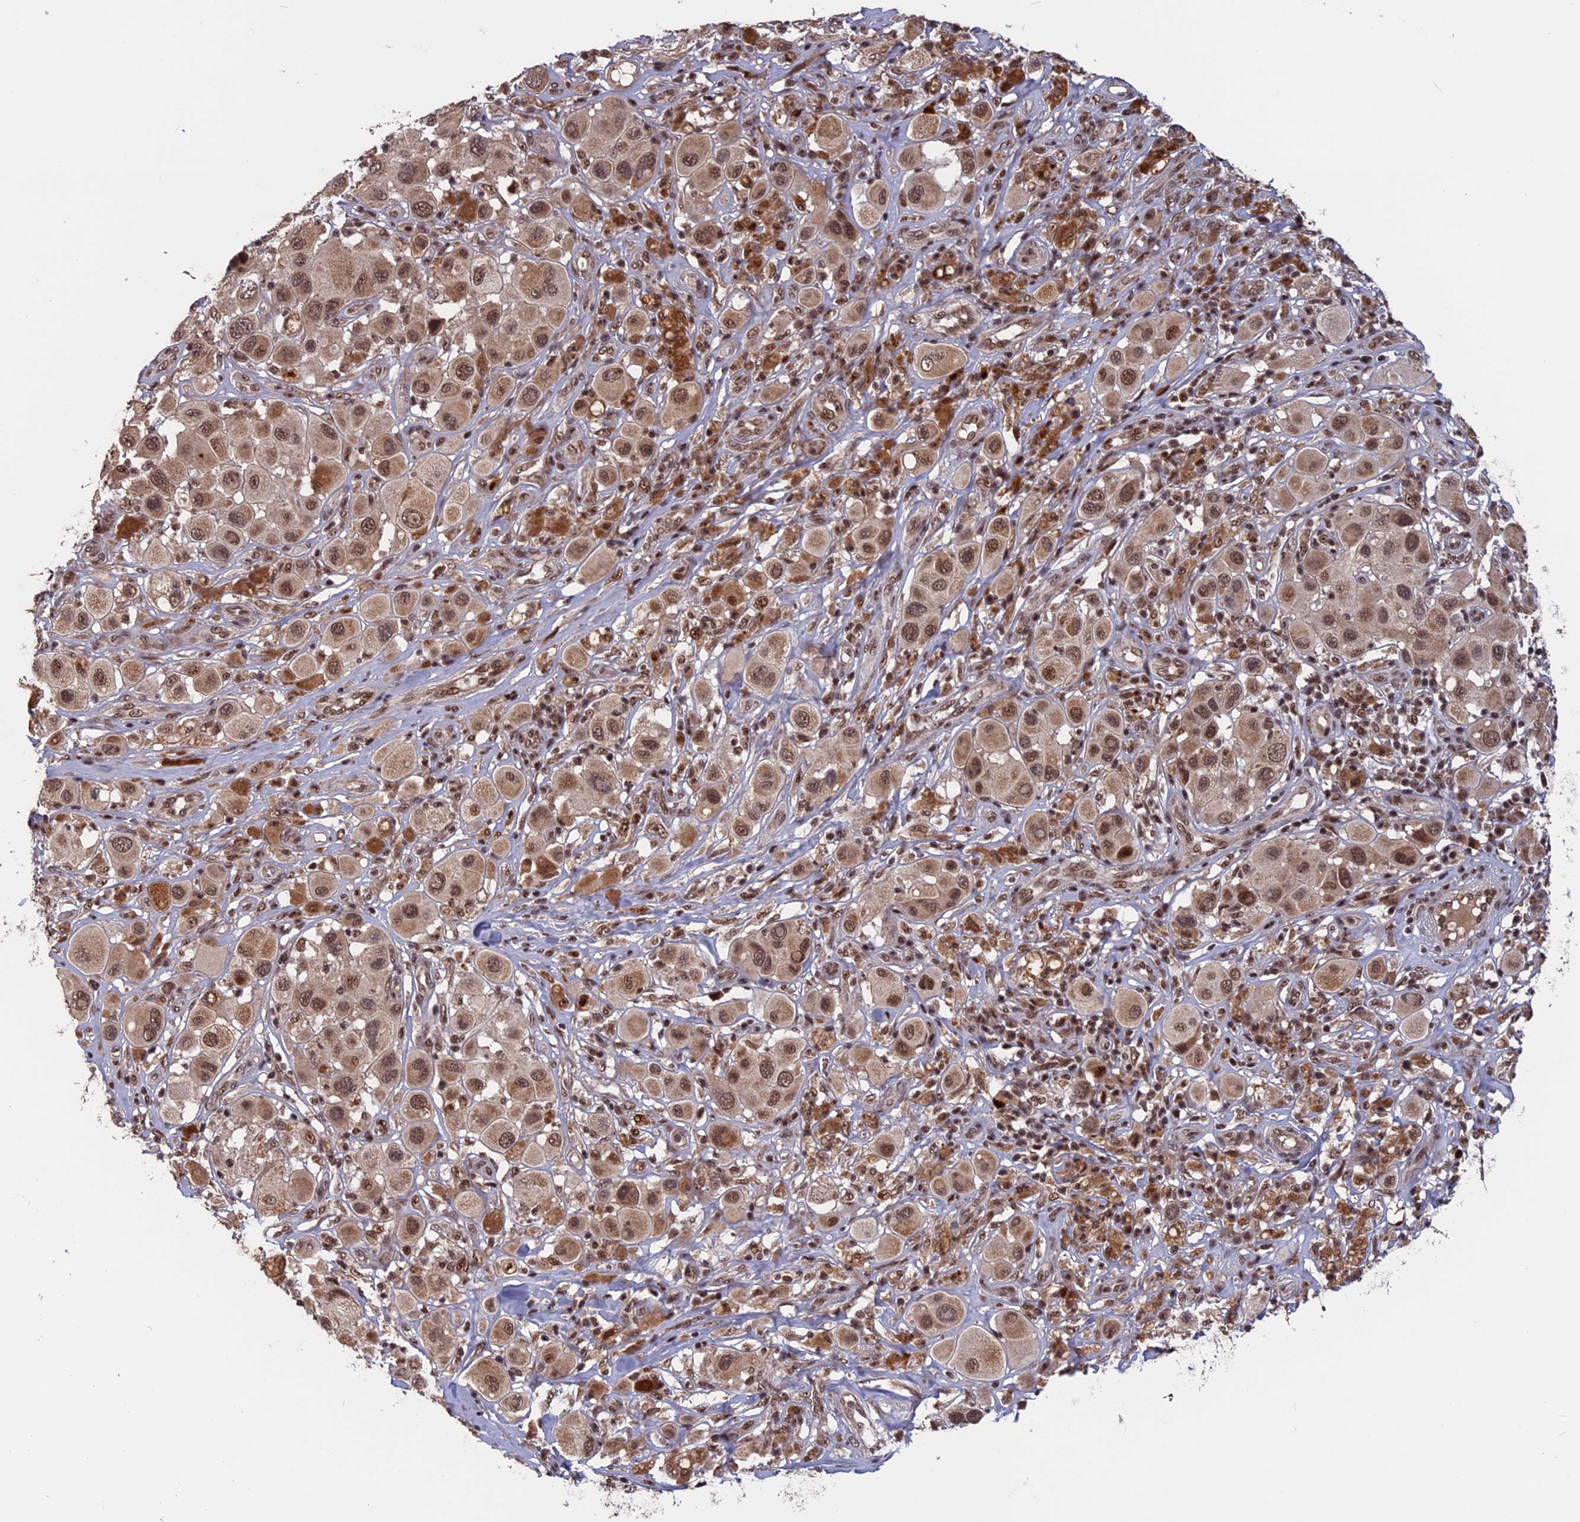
{"staining": {"intensity": "moderate", "quantity": ">75%", "location": "cytoplasmic/membranous,nuclear"}, "tissue": "melanoma", "cell_type": "Tumor cells", "image_type": "cancer", "snomed": [{"axis": "morphology", "description": "Malignant melanoma, Metastatic site"}, {"axis": "topography", "description": "Skin"}], "caption": "Protein staining exhibits moderate cytoplasmic/membranous and nuclear expression in approximately >75% of tumor cells in melanoma.", "gene": "CACTIN", "patient": {"sex": "male", "age": 41}}